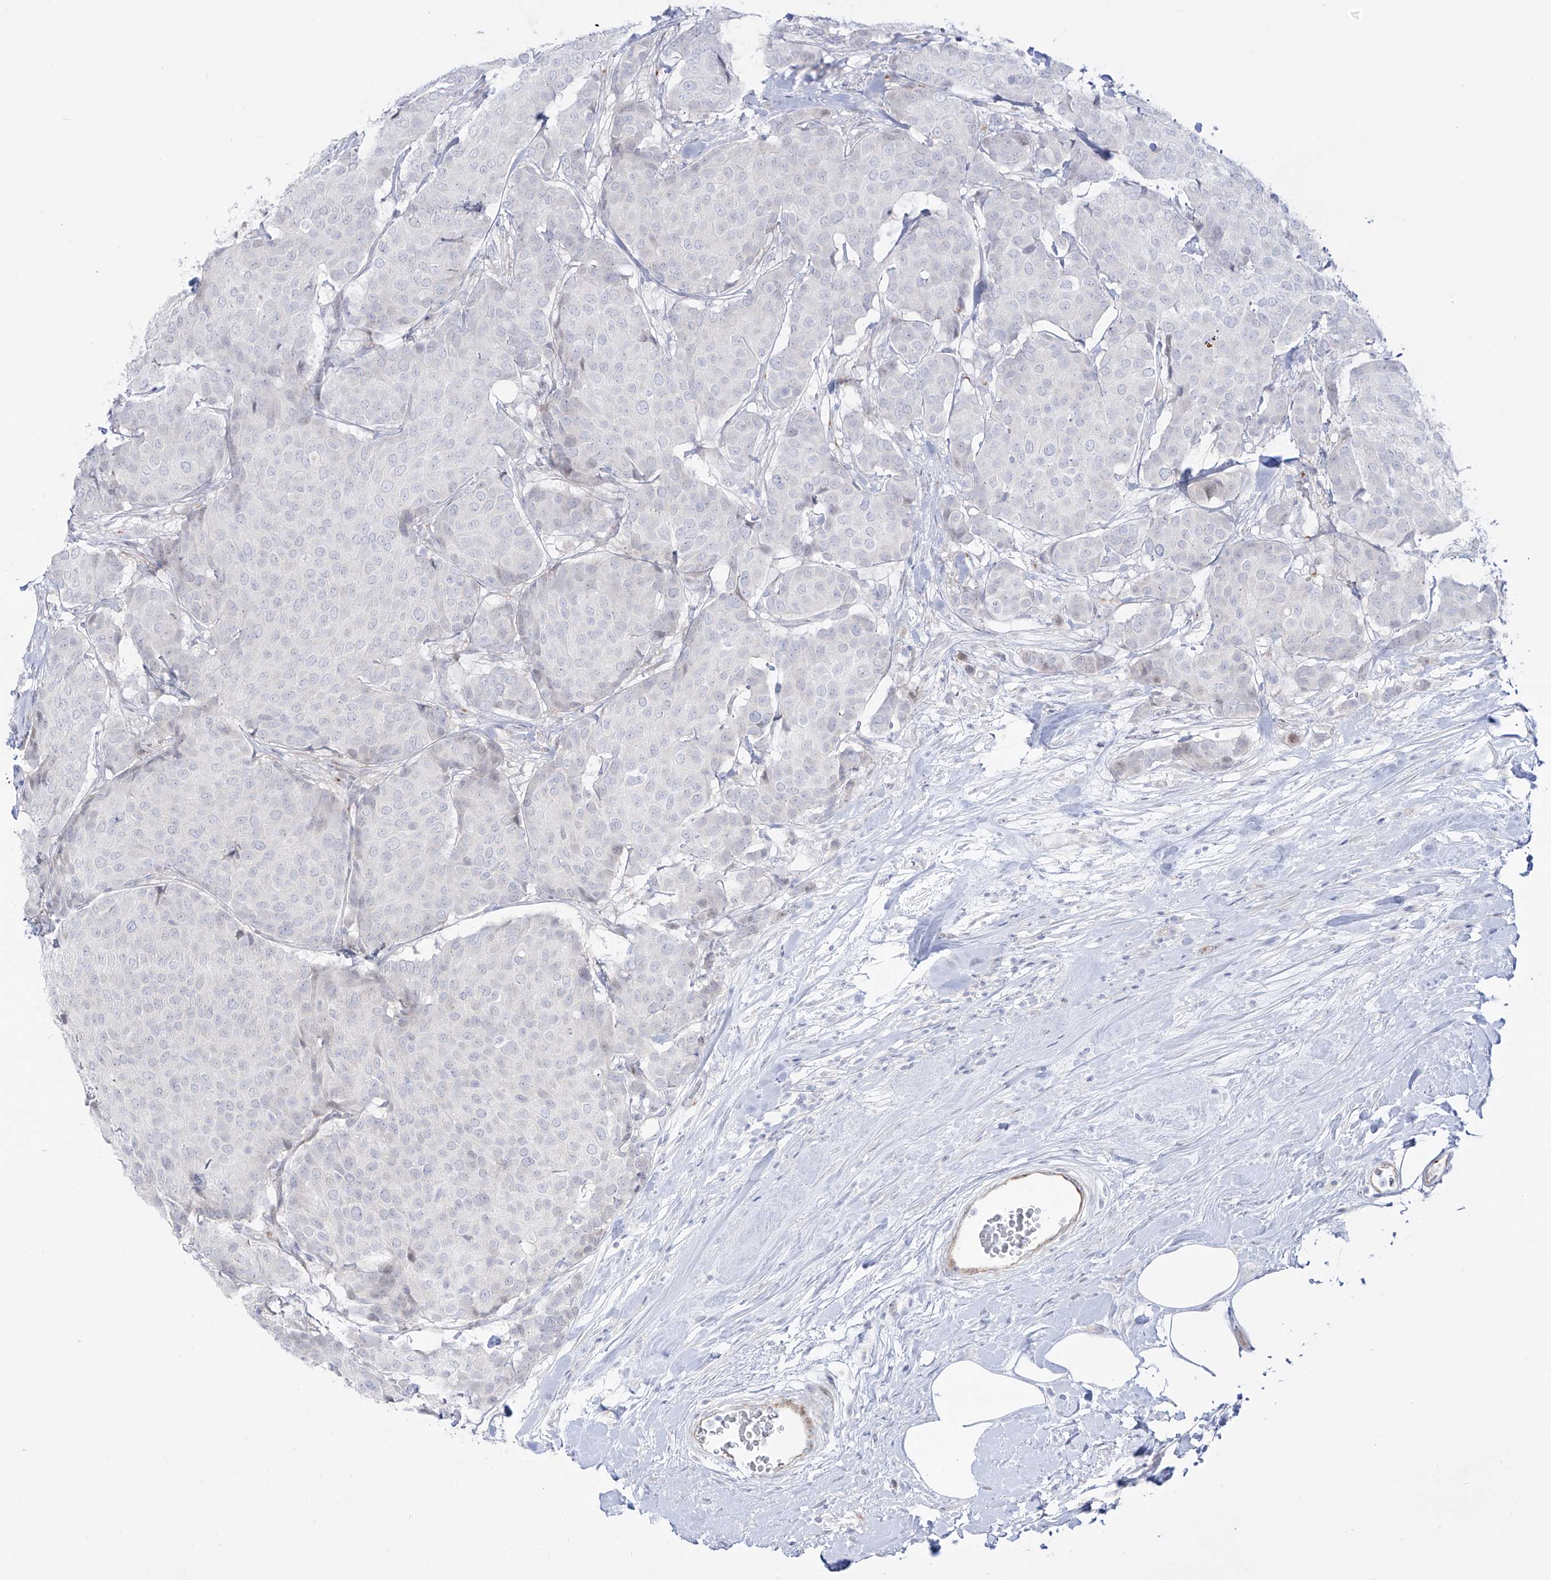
{"staining": {"intensity": "negative", "quantity": "none", "location": "none"}, "tissue": "breast cancer", "cell_type": "Tumor cells", "image_type": "cancer", "snomed": [{"axis": "morphology", "description": "Duct carcinoma"}, {"axis": "topography", "description": "Breast"}], "caption": "IHC micrograph of infiltrating ductal carcinoma (breast) stained for a protein (brown), which demonstrates no expression in tumor cells. The staining is performed using DAB (3,3'-diaminobenzidine) brown chromogen with nuclei counter-stained in using hematoxylin.", "gene": "ZNF180", "patient": {"sex": "female", "age": 75}}